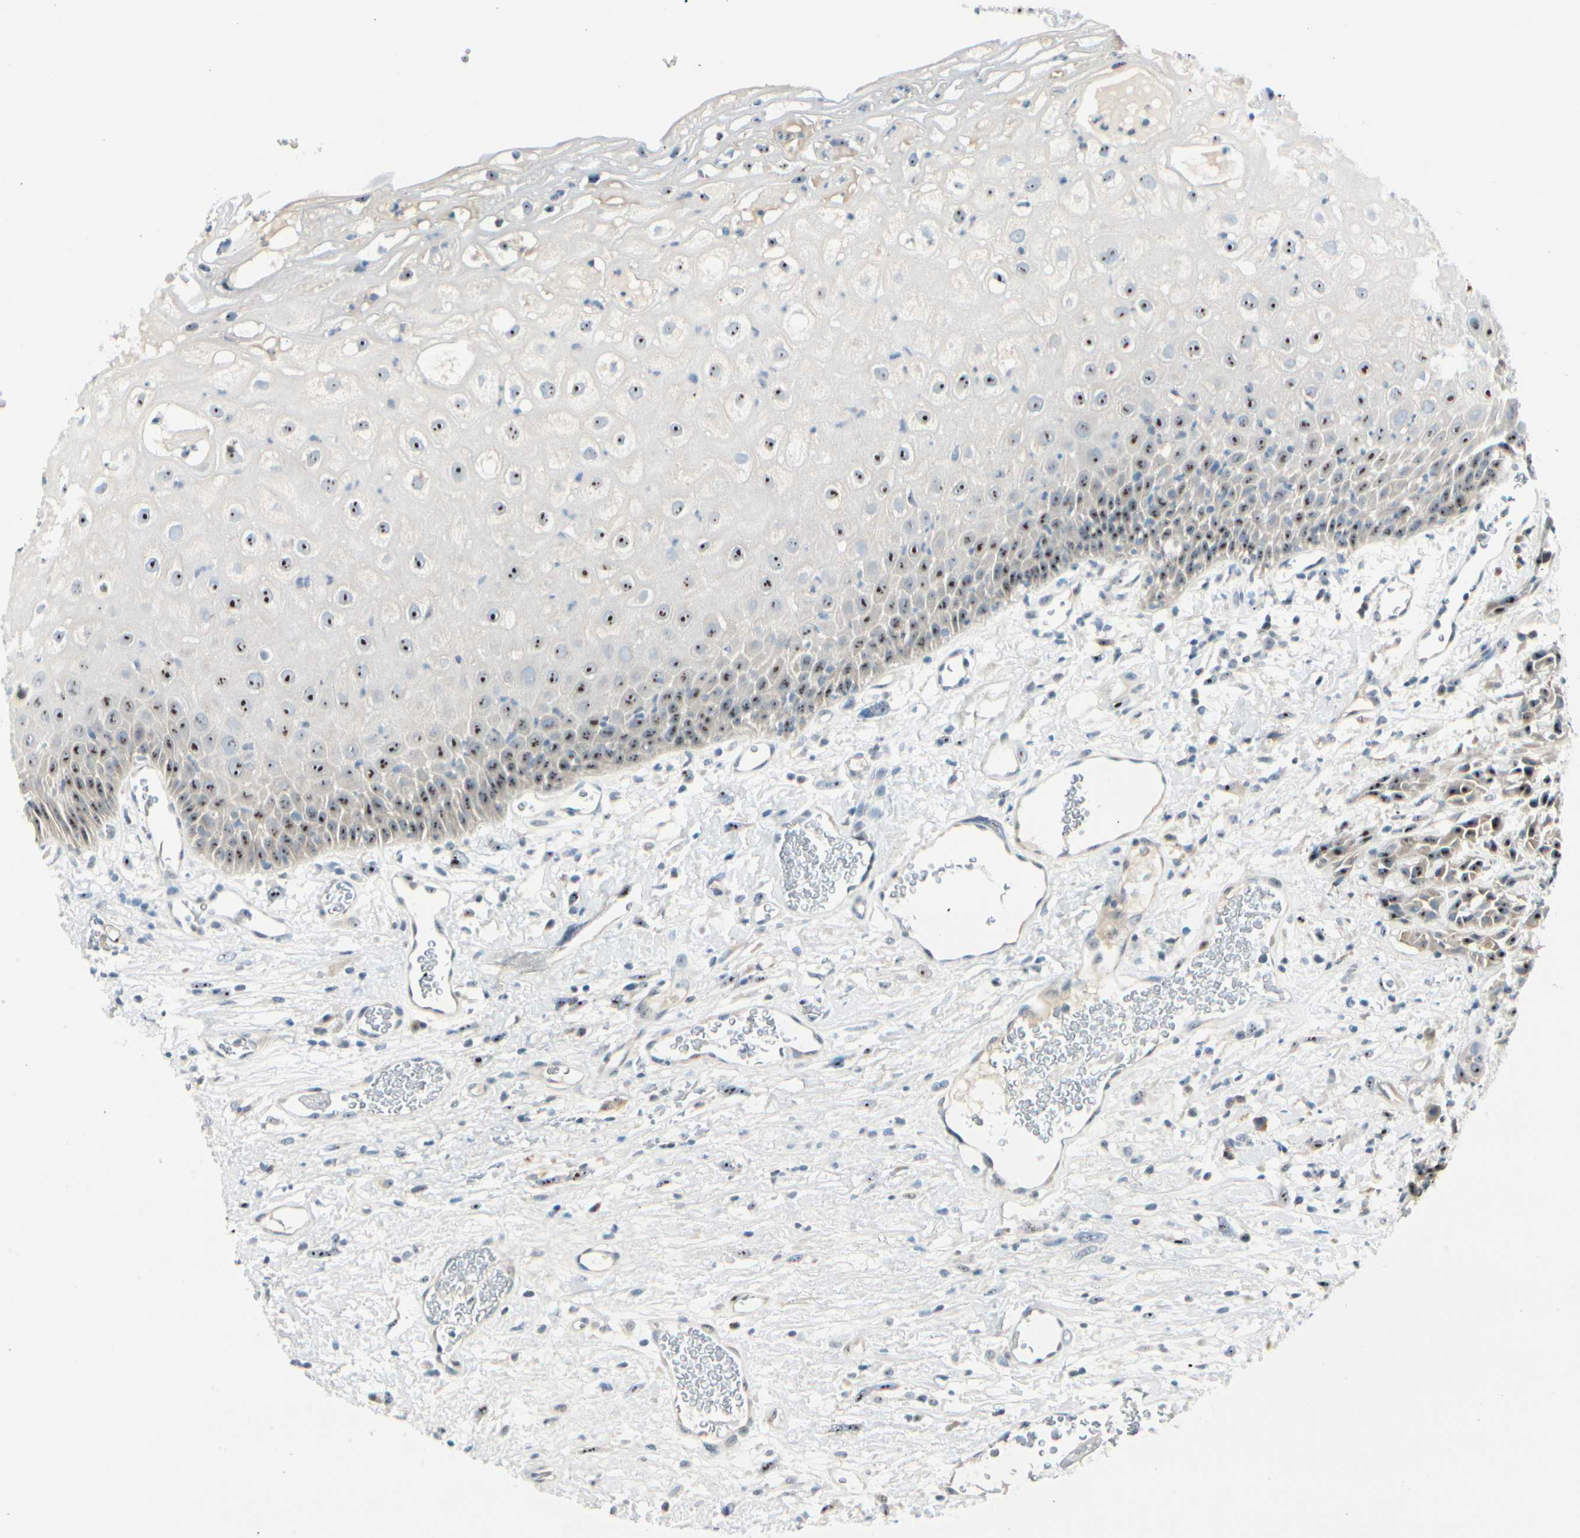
{"staining": {"intensity": "strong", "quantity": ">75%", "location": "nuclear"}, "tissue": "head and neck cancer", "cell_type": "Tumor cells", "image_type": "cancer", "snomed": [{"axis": "morphology", "description": "Normal tissue, NOS"}, {"axis": "morphology", "description": "Squamous cell carcinoma, NOS"}, {"axis": "topography", "description": "Cartilage tissue"}, {"axis": "topography", "description": "Head-Neck"}], "caption": "Immunohistochemistry (DAB) staining of head and neck cancer (squamous cell carcinoma) reveals strong nuclear protein staining in approximately >75% of tumor cells.", "gene": "ZSCAN1", "patient": {"sex": "male", "age": 62}}